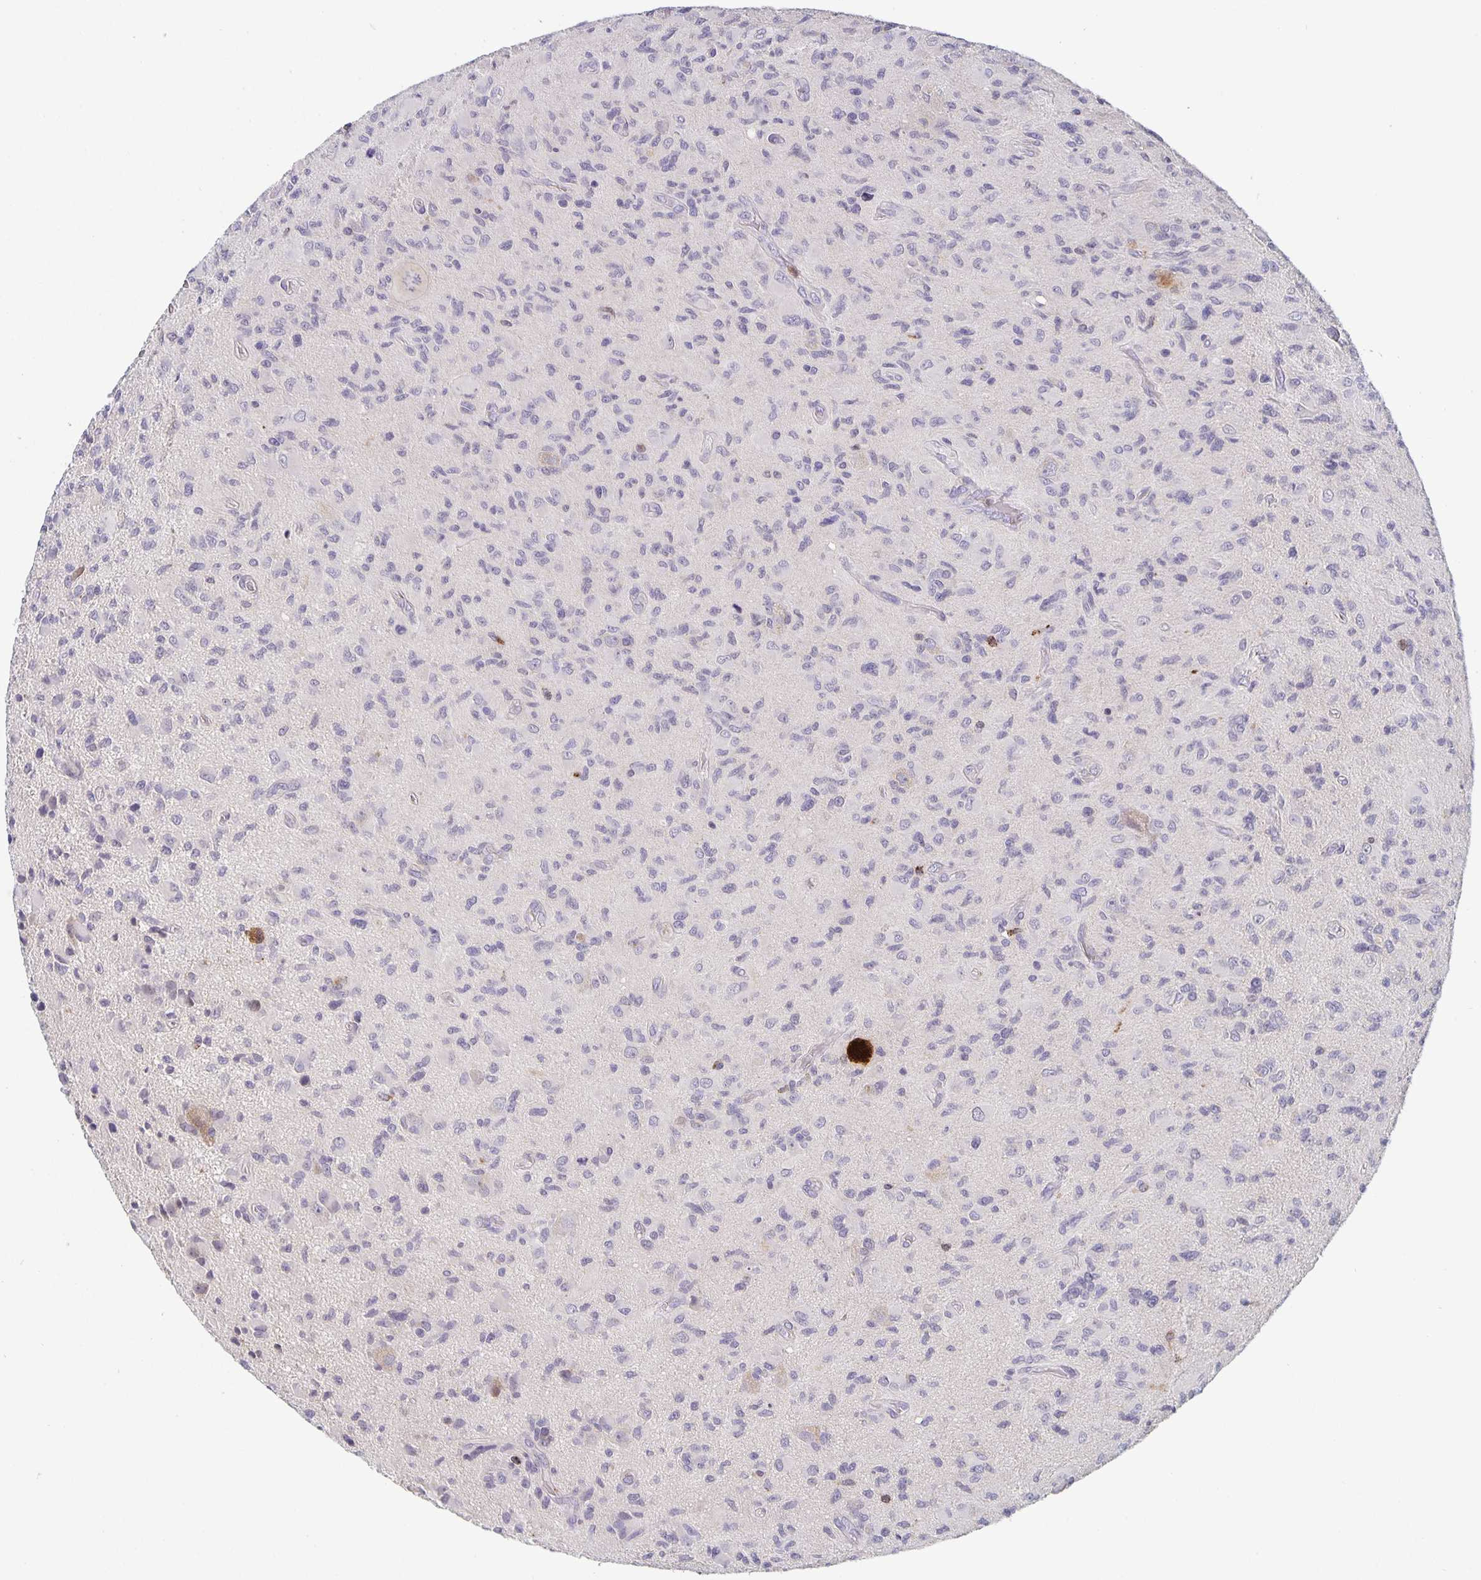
{"staining": {"intensity": "negative", "quantity": "none", "location": "none"}, "tissue": "glioma", "cell_type": "Tumor cells", "image_type": "cancer", "snomed": [{"axis": "morphology", "description": "Glioma, malignant, High grade"}, {"axis": "topography", "description": "Brain"}], "caption": "Histopathology image shows no significant protein expression in tumor cells of malignant glioma (high-grade). (Stains: DAB (3,3'-diaminobenzidine) immunohistochemistry with hematoxylin counter stain, Microscopy: brightfield microscopy at high magnification).", "gene": "GDF15", "patient": {"sex": "female", "age": 65}}